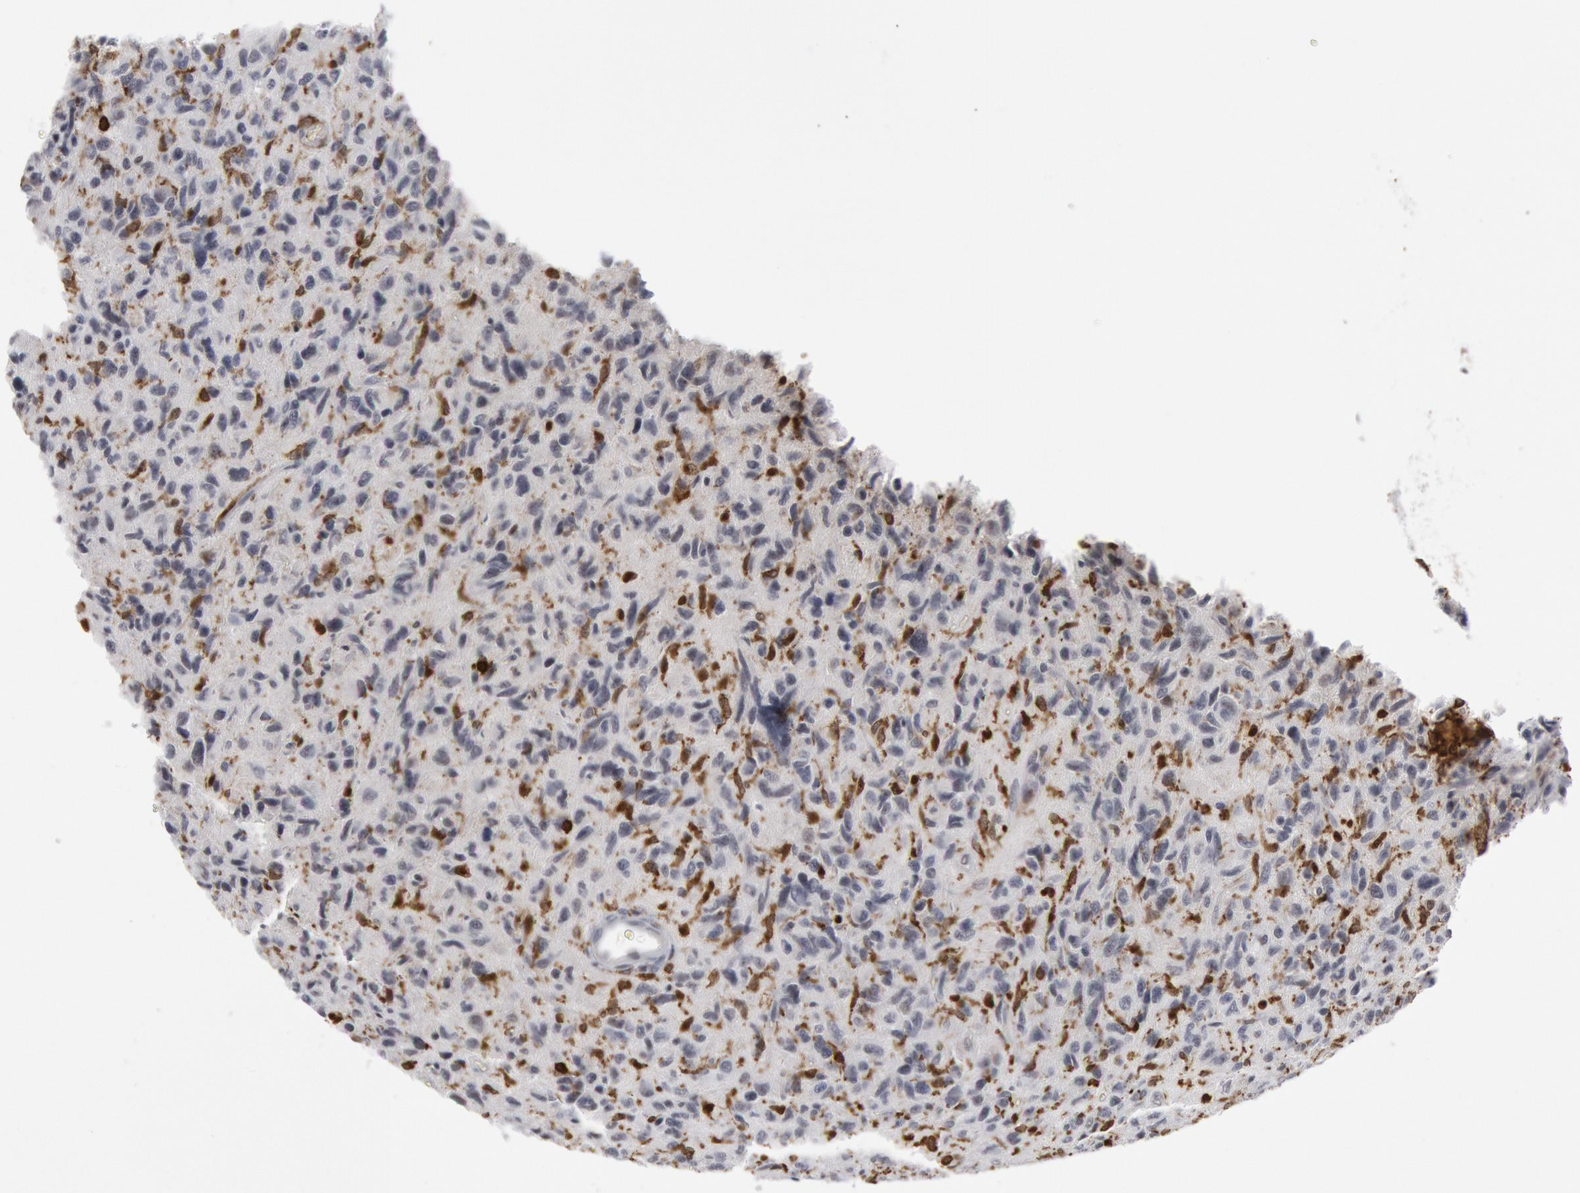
{"staining": {"intensity": "strong", "quantity": "<25%", "location": "nuclear"}, "tissue": "glioma", "cell_type": "Tumor cells", "image_type": "cancer", "snomed": [{"axis": "morphology", "description": "Glioma, malignant, High grade"}, {"axis": "topography", "description": "Brain"}], "caption": "IHC micrograph of human glioma stained for a protein (brown), which displays medium levels of strong nuclear positivity in about <25% of tumor cells.", "gene": "PTPN6", "patient": {"sex": "female", "age": 60}}